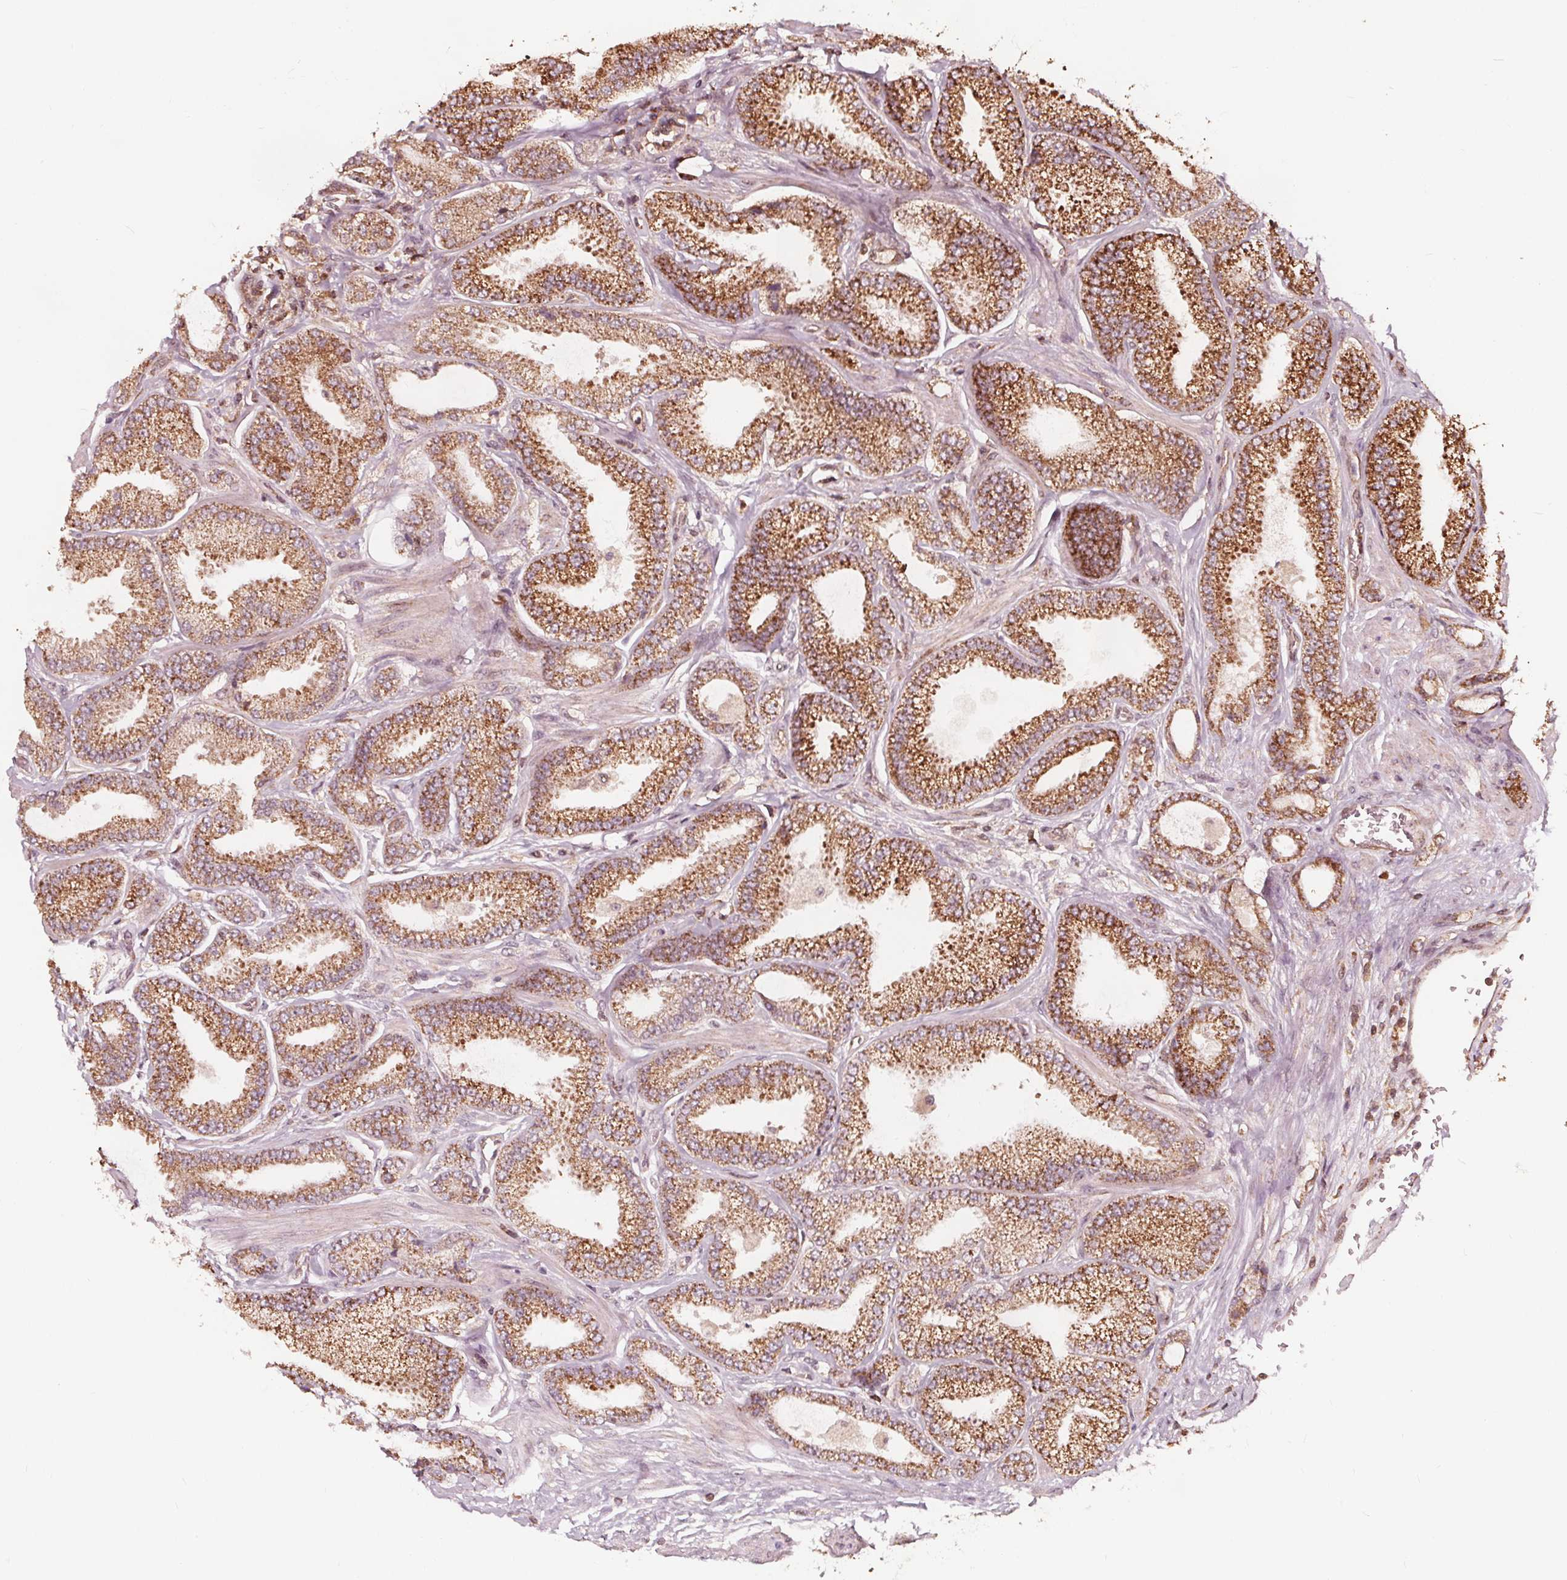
{"staining": {"intensity": "strong", "quantity": "25%-75%", "location": "cytoplasmic/membranous"}, "tissue": "prostate cancer", "cell_type": "Tumor cells", "image_type": "cancer", "snomed": [{"axis": "morphology", "description": "Adenocarcinoma, Low grade"}, {"axis": "topography", "description": "Prostate"}], "caption": "Immunohistochemical staining of prostate adenocarcinoma (low-grade) displays high levels of strong cytoplasmic/membranous expression in approximately 25%-75% of tumor cells.", "gene": "AIP", "patient": {"sex": "male", "age": 55}}